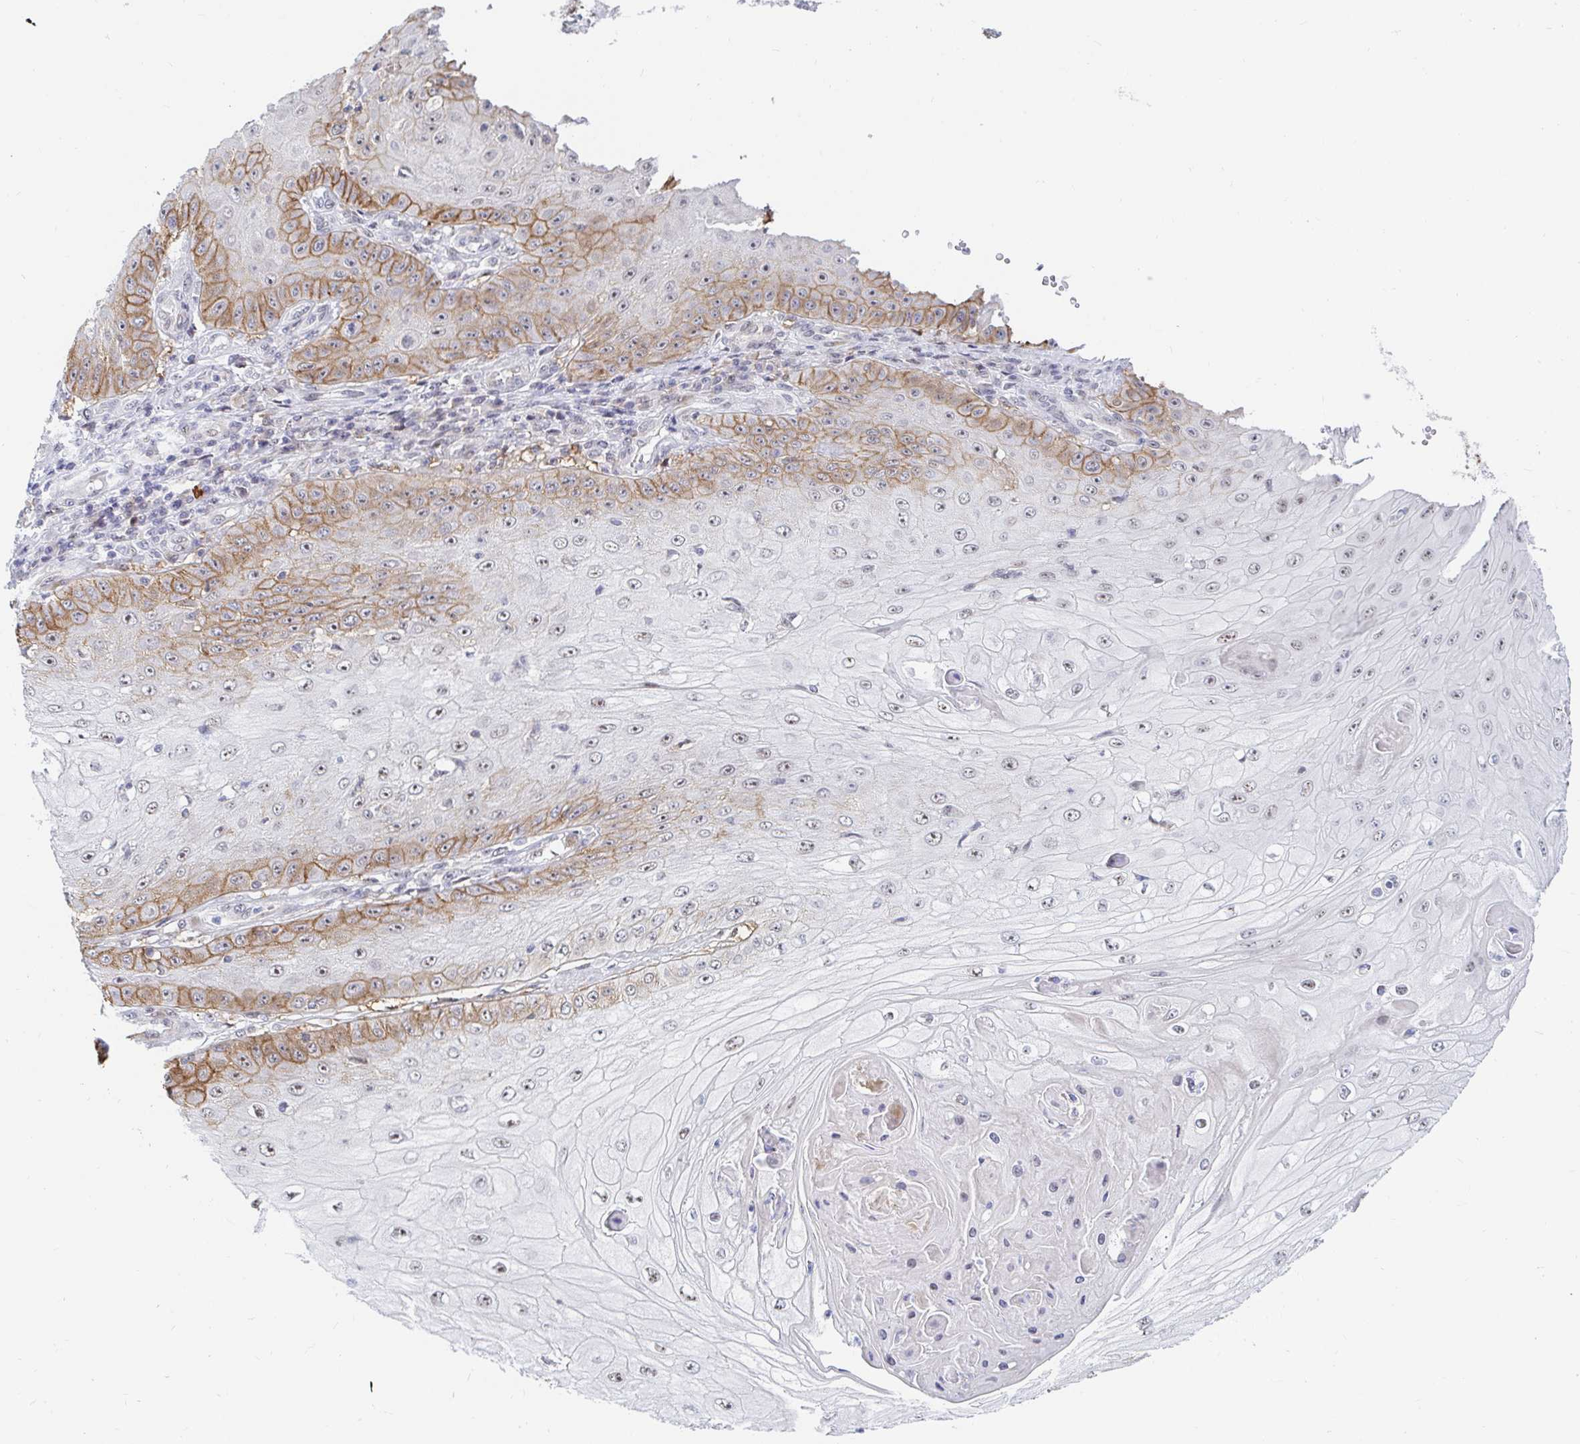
{"staining": {"intensity": "moderate", "quantity": "25%-75%", "location": "cytoplasmic/membranous"}, "tissue": "skin cancer", "cell_type": "Tumor cells", "image_type": "cancer", "snomed": [{"axis": "morphology", "description": "Squamous cell carcinoma, NOS"}, {"axis": "topography", "description": "Skin"}], "caption": "Immunohistochemical staining of human skin squamous cell carcinoma reveals medium levels of moderate cytoplasmic/membranous staining in about 25%-75% of tumor cells.", "gene": "COL28A1", "patient": {"sex": "male", "age": 70}}